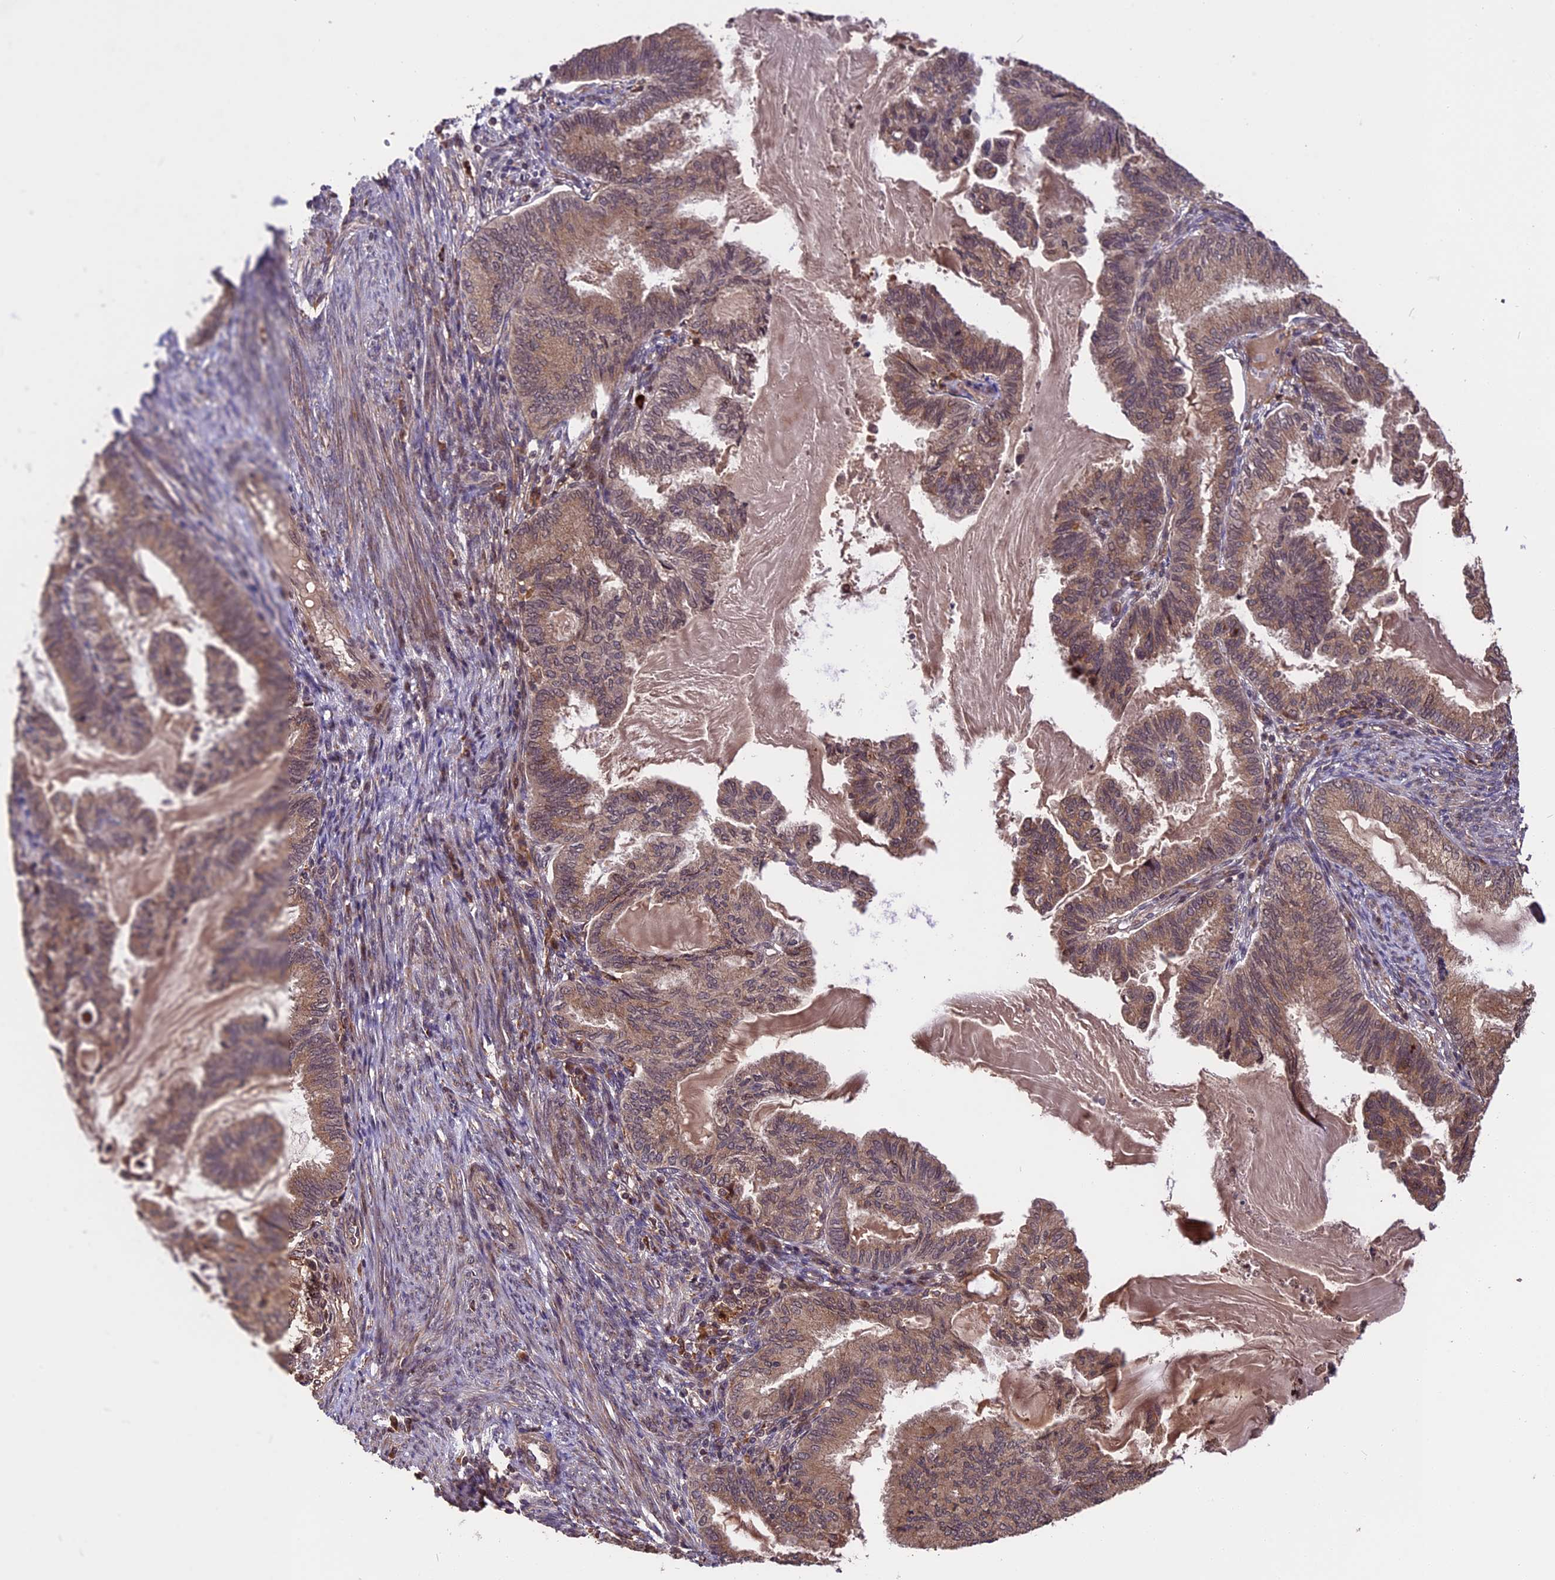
{"staining": {"intensity": "moderate", "quantity": ">75%", "location": "cytoplasmic/membranous"}, "tissue": "endometrial cancer", "cell_type": "Tumor cells", "image_type": "cancer", "snomed": [{"axis": "morphology", "description": "Adenocarcinoma, NOS"}, {"axis": "topography", "description": "Endometrium"}], "caption": "A brown stain shows moderate cytoplasmic/membranous positivity of a protein in human endometrial cancer (adenocarcinoma) tumor cells. Using DAB (3,3'-diaminobenzidine) (brown) and hematoxylin (blue) stains, captured at high magnification using brightfield microscopy.", "gene": "ESCO1", "patient": {"sex": "female", "age": 86}}